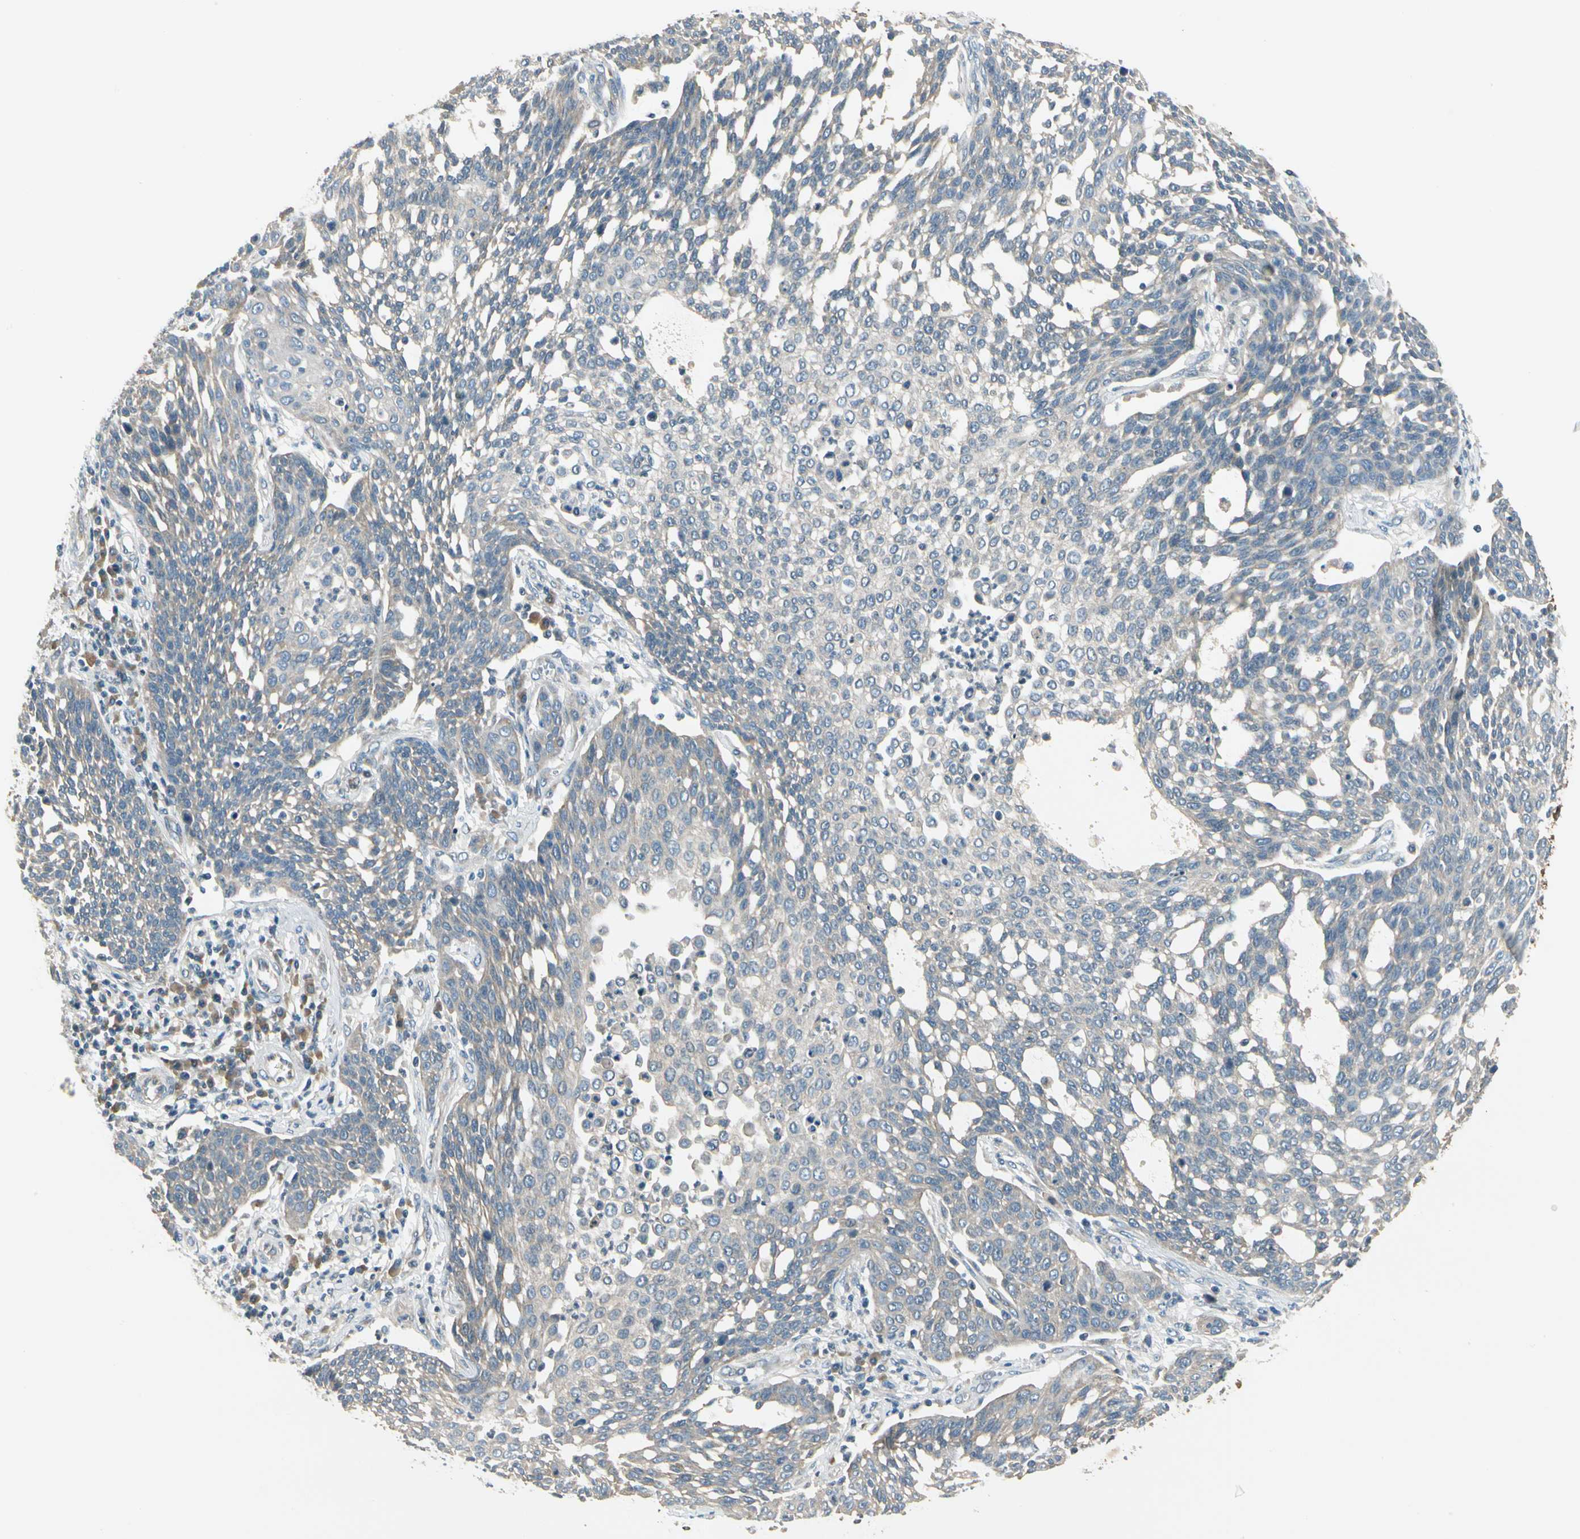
{"staining": {"intensity": "weak", "quantity": "25%-75%", "location": "cytoplasmic/membranous"}, "tissue": "cervical cancer", "cell_type": "Tumor cells", "image_type": "cancer", "snomed": [{"axis": "morphology", "description": "Squamous cell carcinoma, NOS"}, {"axis": "topography", "description": "Cervix"}], "caption": "The image demonstrates immunohistochemical staining of cervical cancer (squamous cell carcinoma). There is weak cytoplasmic/membranous staining is identified in about 25%-75% of tumor cells.", "gene": "BNIP1", "patient": {"sex": "female", "age": 34}}